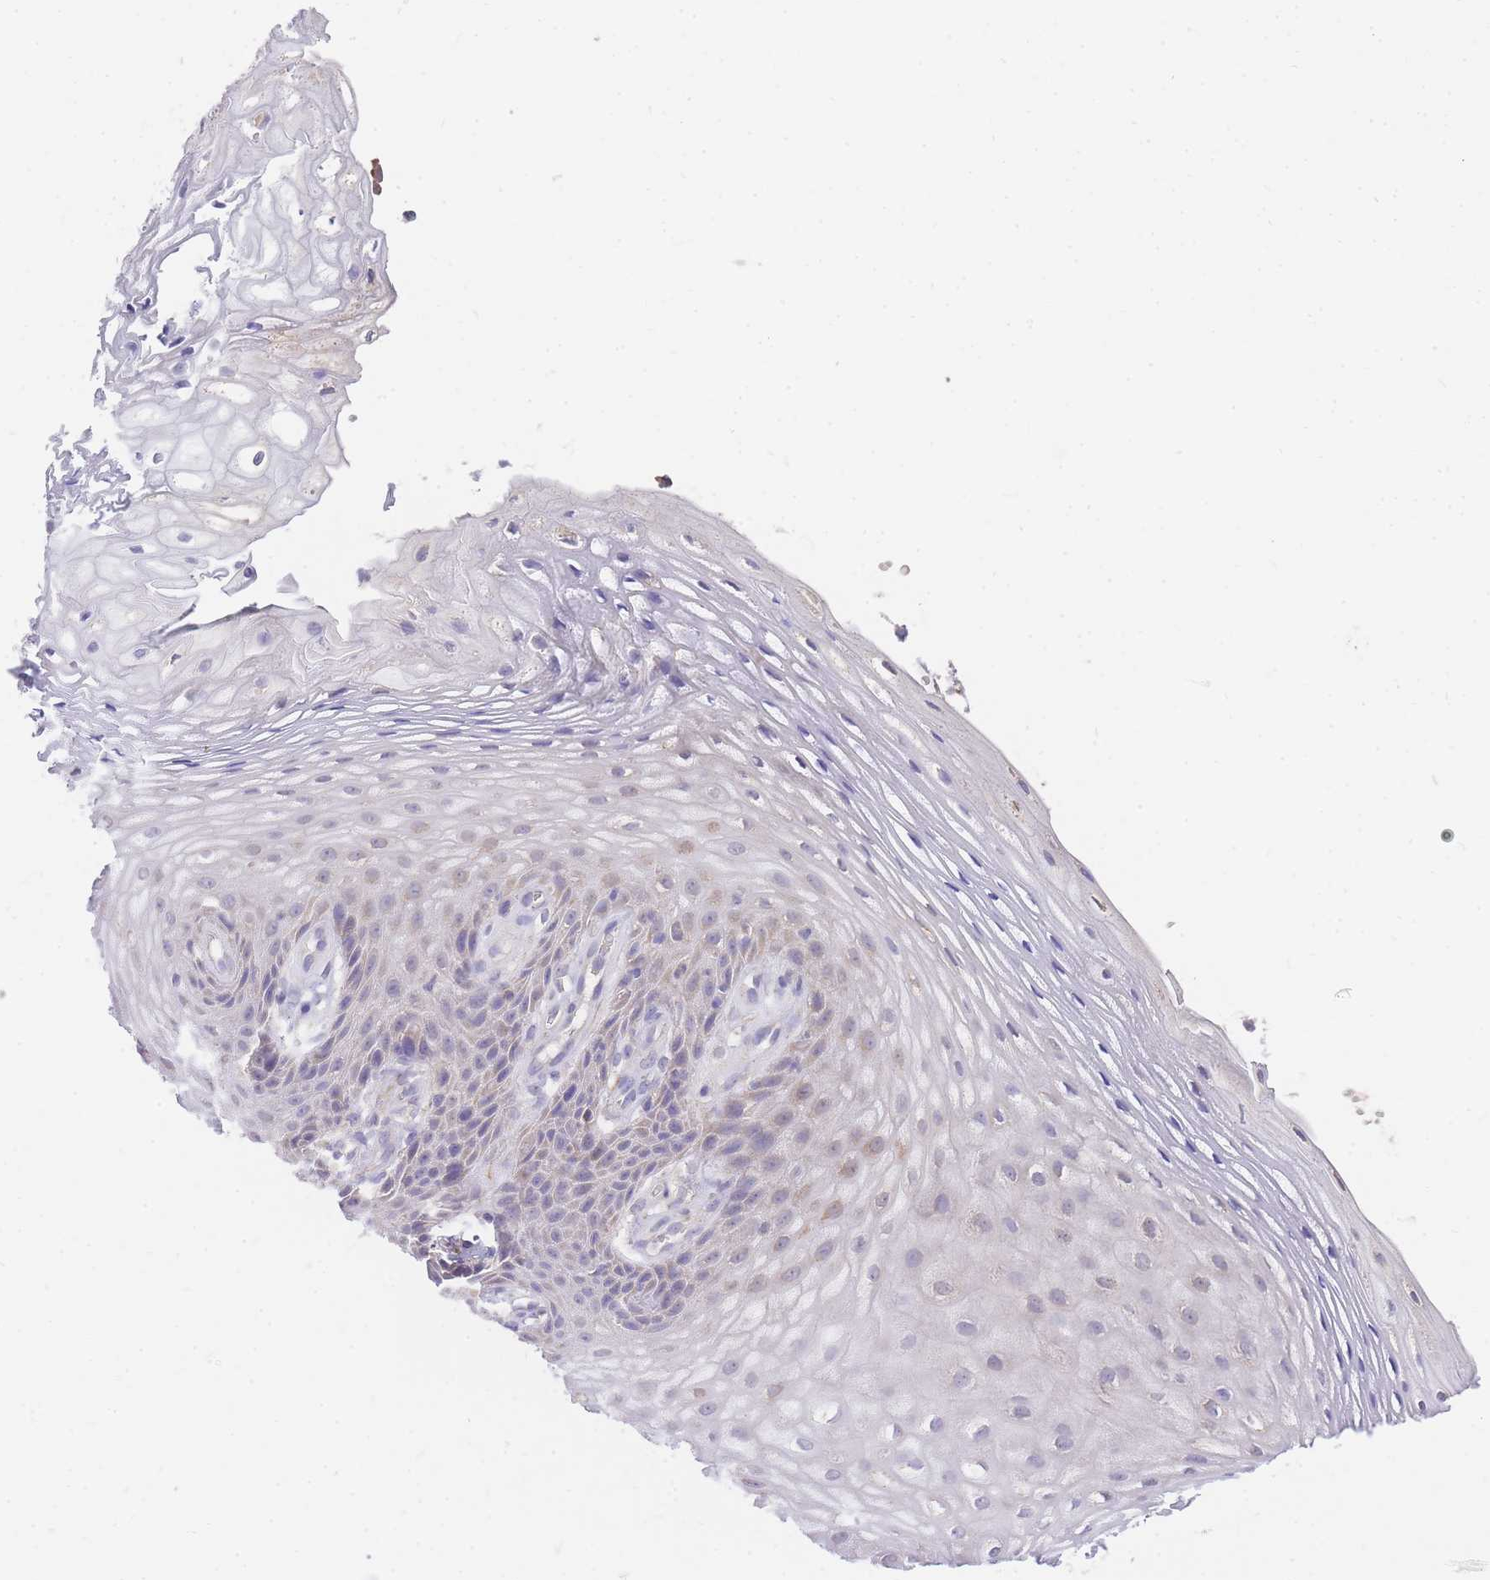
{"staining": {"intensity": "weak", "quantity": "<25%", "location": "cytoplasmic/membranous"}, "tissue": "vagina", "cell_type": "Squamous epithelial cells", "image_type": "normal", "snomed": [{"axis": "morphology", "description": "Normal tissue, NOS"}, {"axis": "topography", "description": "Vagina"}], "caption": "Squamous epithelial cells show no significant protein positivity in normal vagina. (Stains: DAB immunohistochemistry with hematoxylin counter stain, Microscopy: brightfield microscopy at high magnification).", "gene": "C2orf88", "patient": {"sex": "female", "age": 60}}